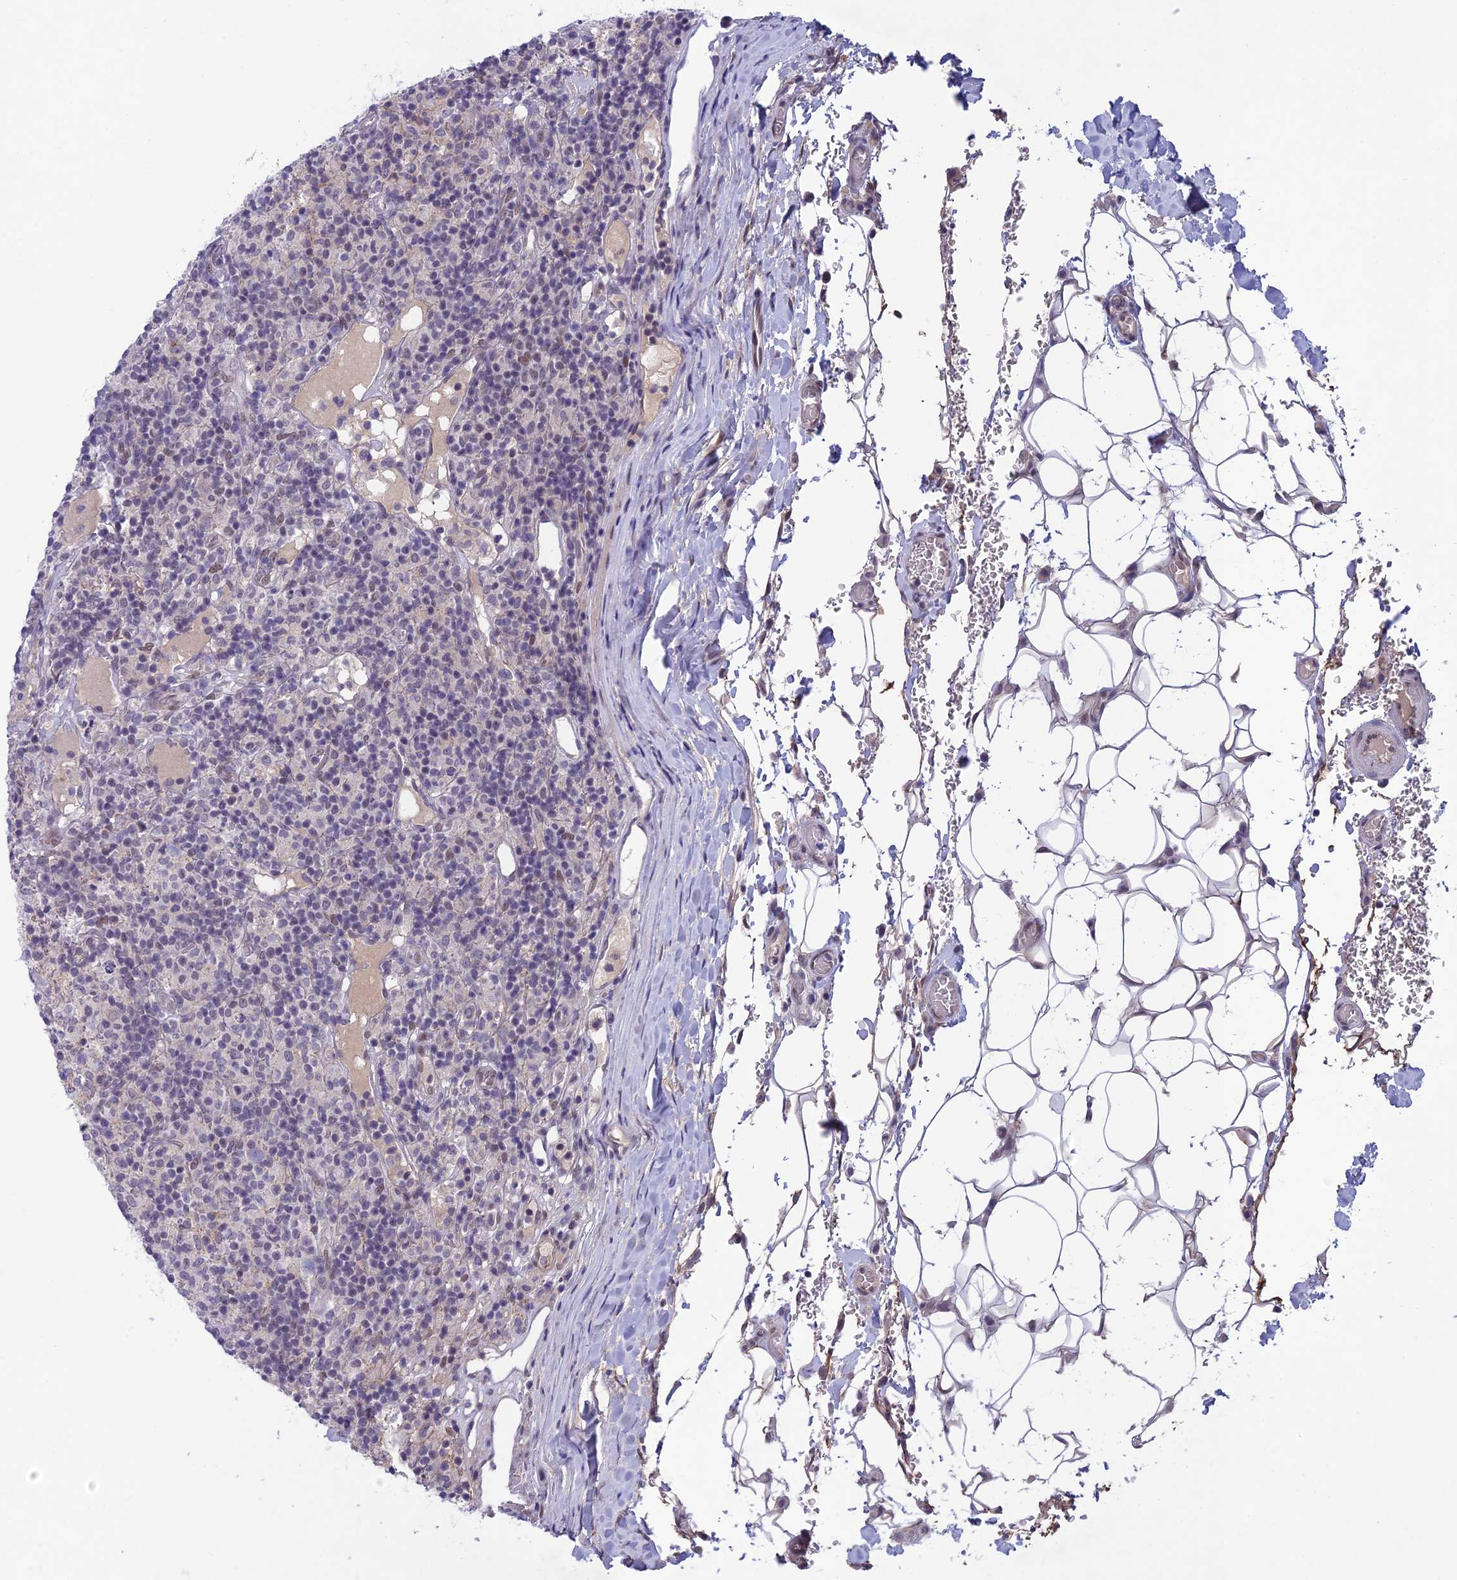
{"staining": {"intensity": "negative", "quantity": "none", "location": "none"}, "tissue": "lymphoma", "cell_type": "Tumor cells", "image_type": "cancer", "snomed": [{"axis": "morphology", "description": "Hodgkin's disease, NOS"}, {"axis": "topography", "description": "Lymph node"}], "caption": "Protein analysis of lymphoma reveals no significant positivity in tumor cells. (DAB IHC visualized using brightfield microscopy, high magnification).", "gene": "FKBPL", "patient": {"sex": "male", "age": 70}}